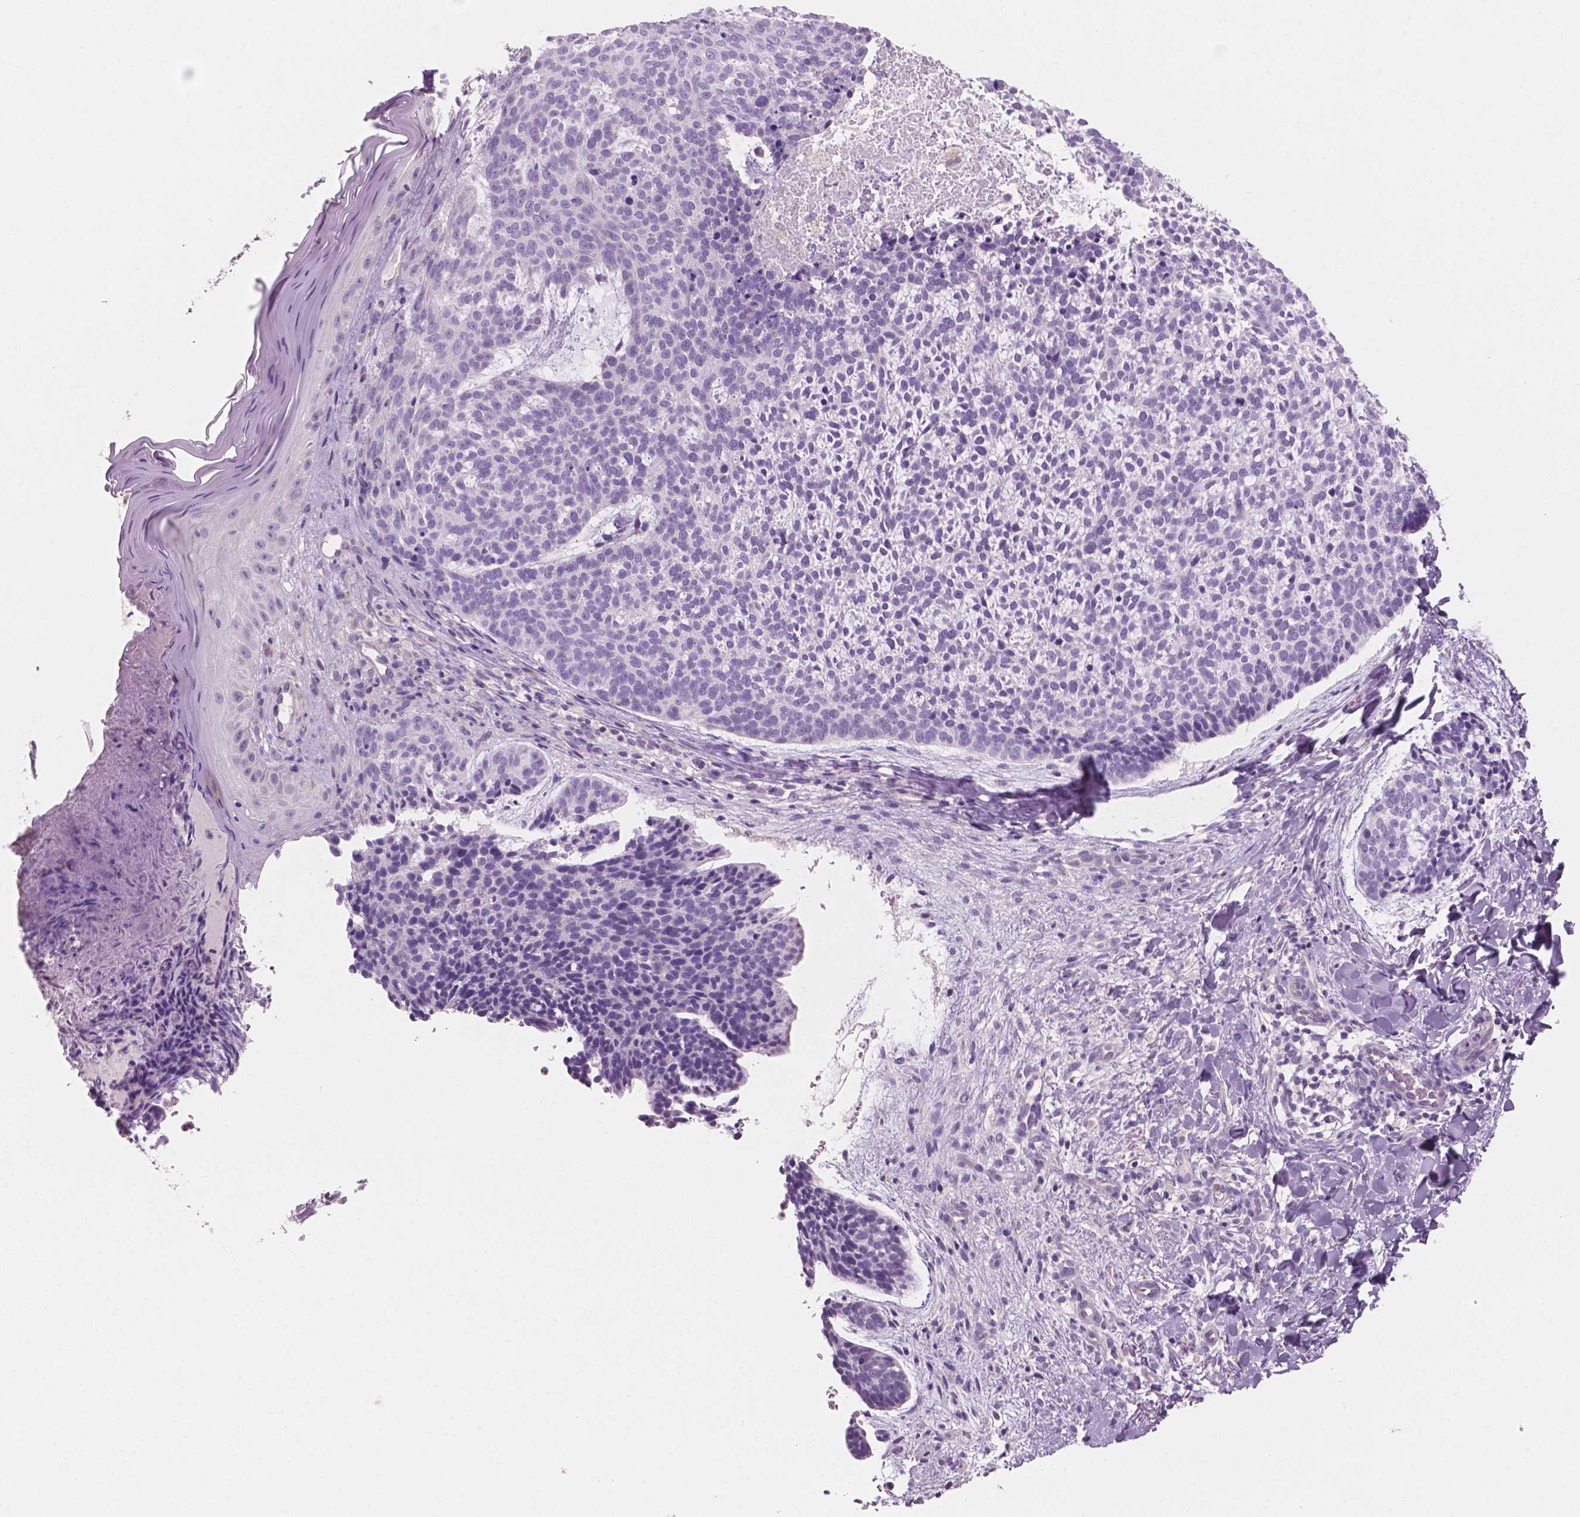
{"staining": {"intensity": "negative", "quantity": "none", "location": "none"}, "tissue": "skin cancer", "cell_type": "Tumor cells", "image_type": "cancer", "snomed": [{"axis": "morphology", "description": "Basal cell carcinoma"}, {"axis": "topography", "description": "Skin"}], "caption": "Immunohistochemistry micrograph of human skin cancer (basal cell carcinoma) stained for a protein (brown), which reveals no staining in tumor cells.", "gene": "AWAT1", "patient": {"sex": "male", "age": 64}}